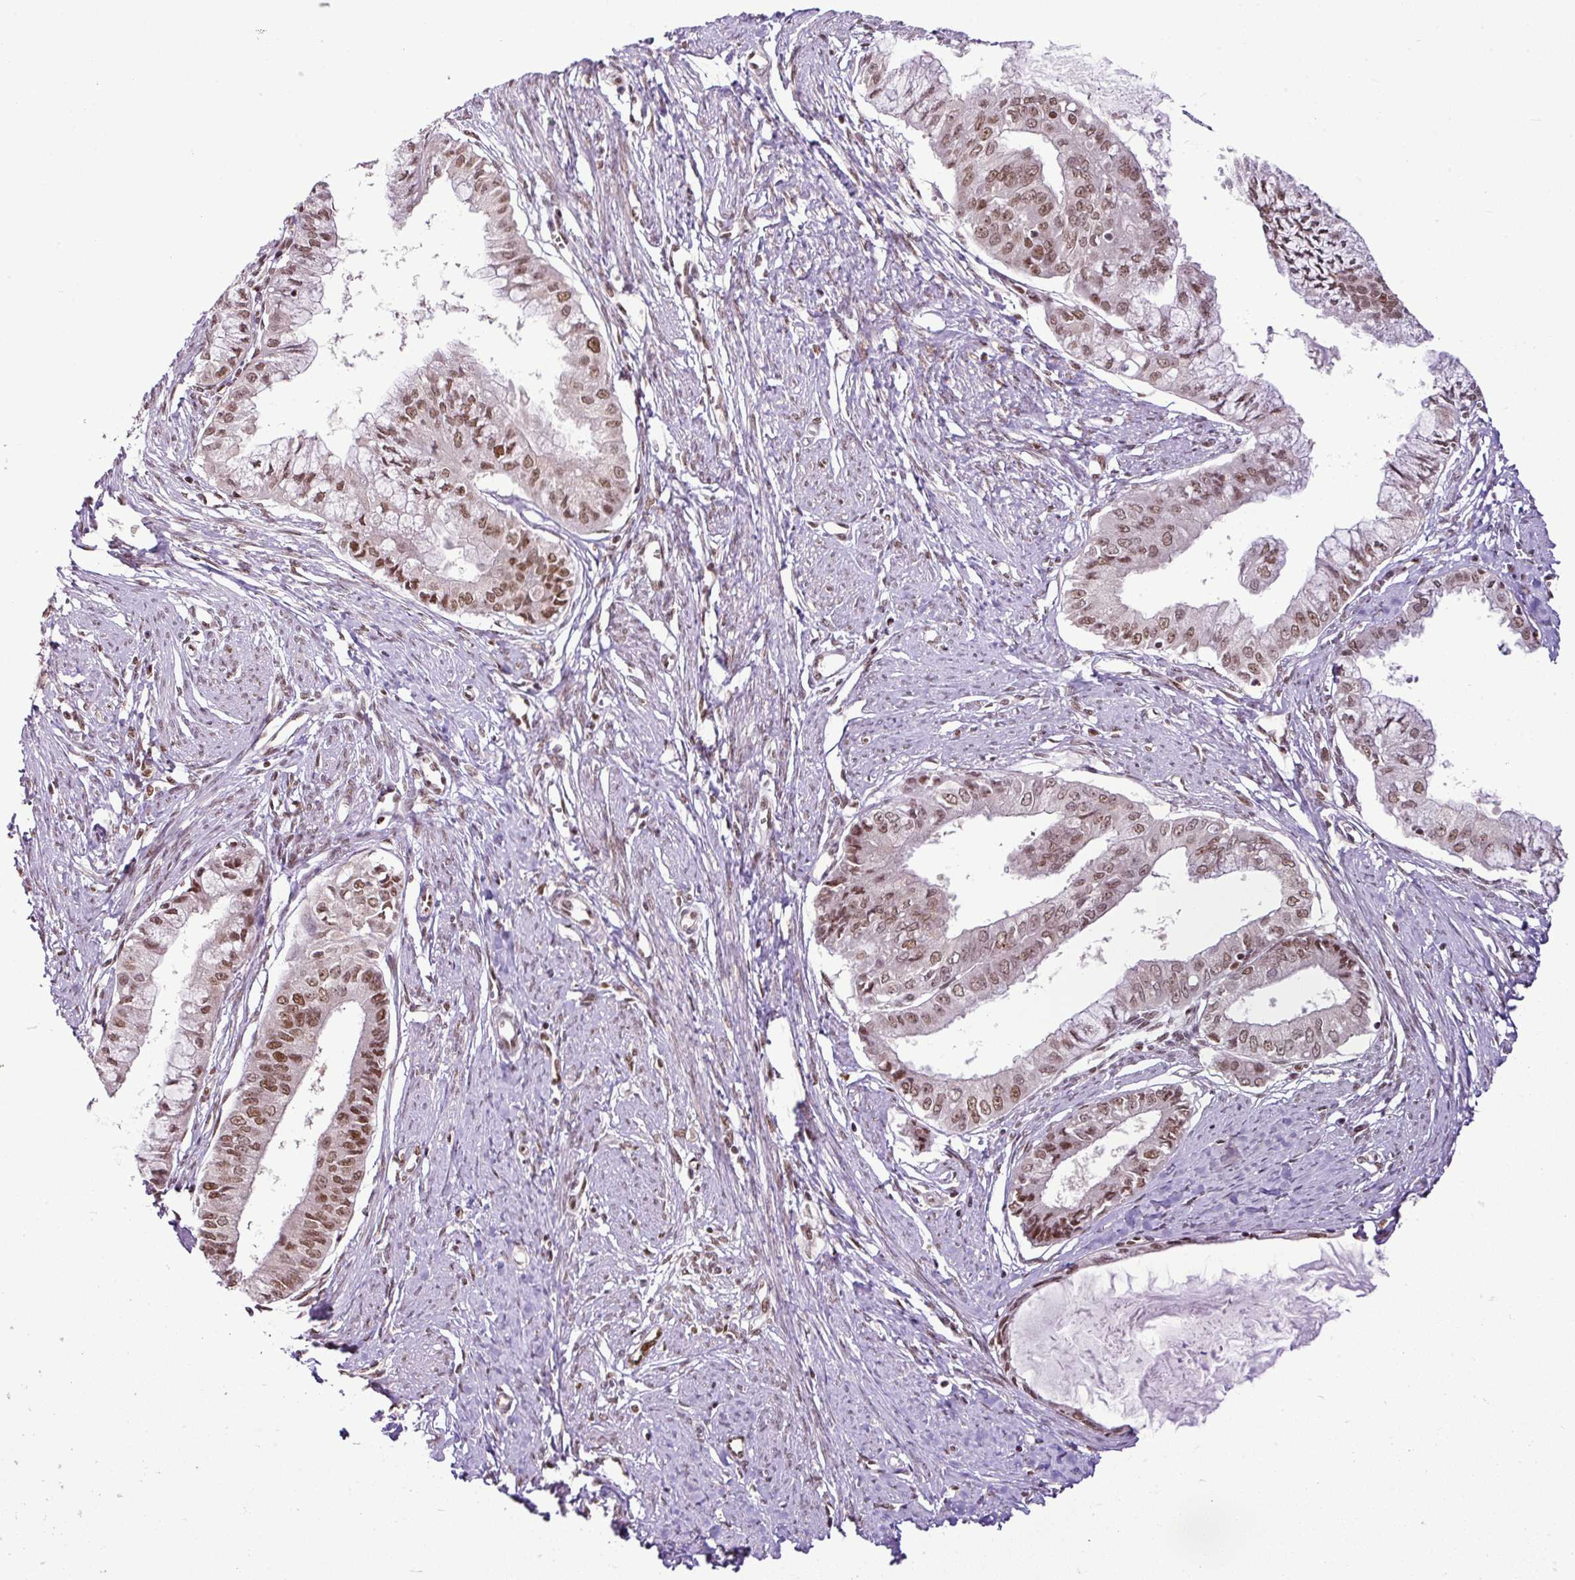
{"staining": {"intensity": "moderate", "quantity": "25%-75%", "location": "nuclear"}, "tissue": "endometrial cancer", "cell_type": "Tumor cells", "image_type": "cancer", "snomed": [{"axis": "morphology", "description": "Adenocarcinoma, NOS"}, {"axis": "topography", "description": "Endometrium"}], "caption": "IHC image of neoplastic tissue: human endometrial adenocarcinoma stained using IHC exhibits medium levels of moderate protein expression localized specifically in the nuclear of tumor cells, appearing as a nuclear brown color.", "gene": "PGAP4", "patient": {"sex": "female", "age": 76}}